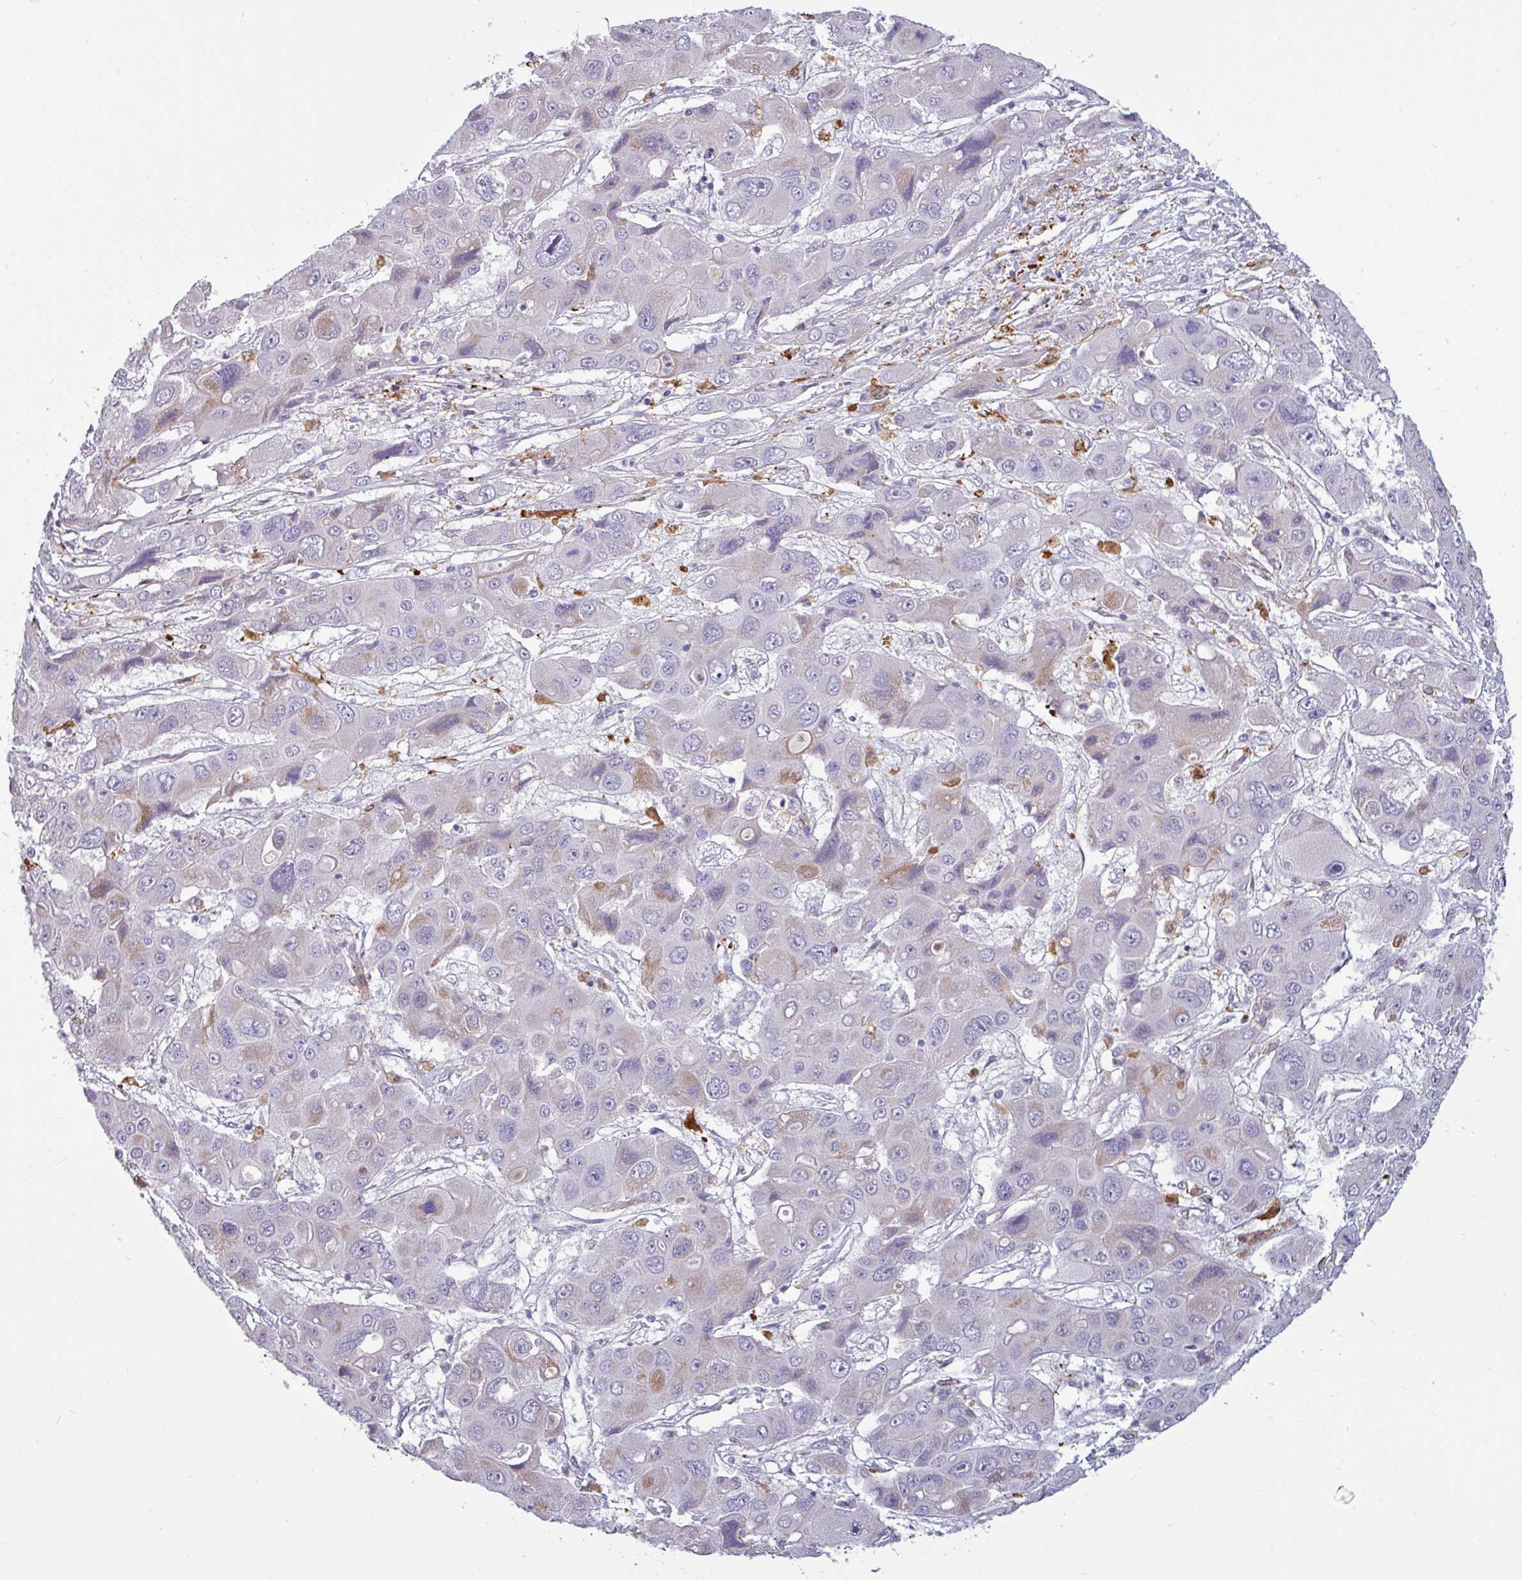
{"staining": {"intensity": "moderate", "quantity": "<25%", "location": "cytoplasmic/membranous"}, "tissue": "liver cancer", "cell_type": "Tumor cells", "image_type": "cancer", "snomed": [{"axis": "morphology", "description": "Cholangiocarcinoma"}, {"axis": "topography", "description": "Liver"}], "caption": "Liver cancer stained for a protein (brown) reveals moderate cytoplasmic/membranous positive positivity in approximately <25% of tumor cells.", "gene": "SLC26A9", "patient": {"sex": "male", "age": 67}}